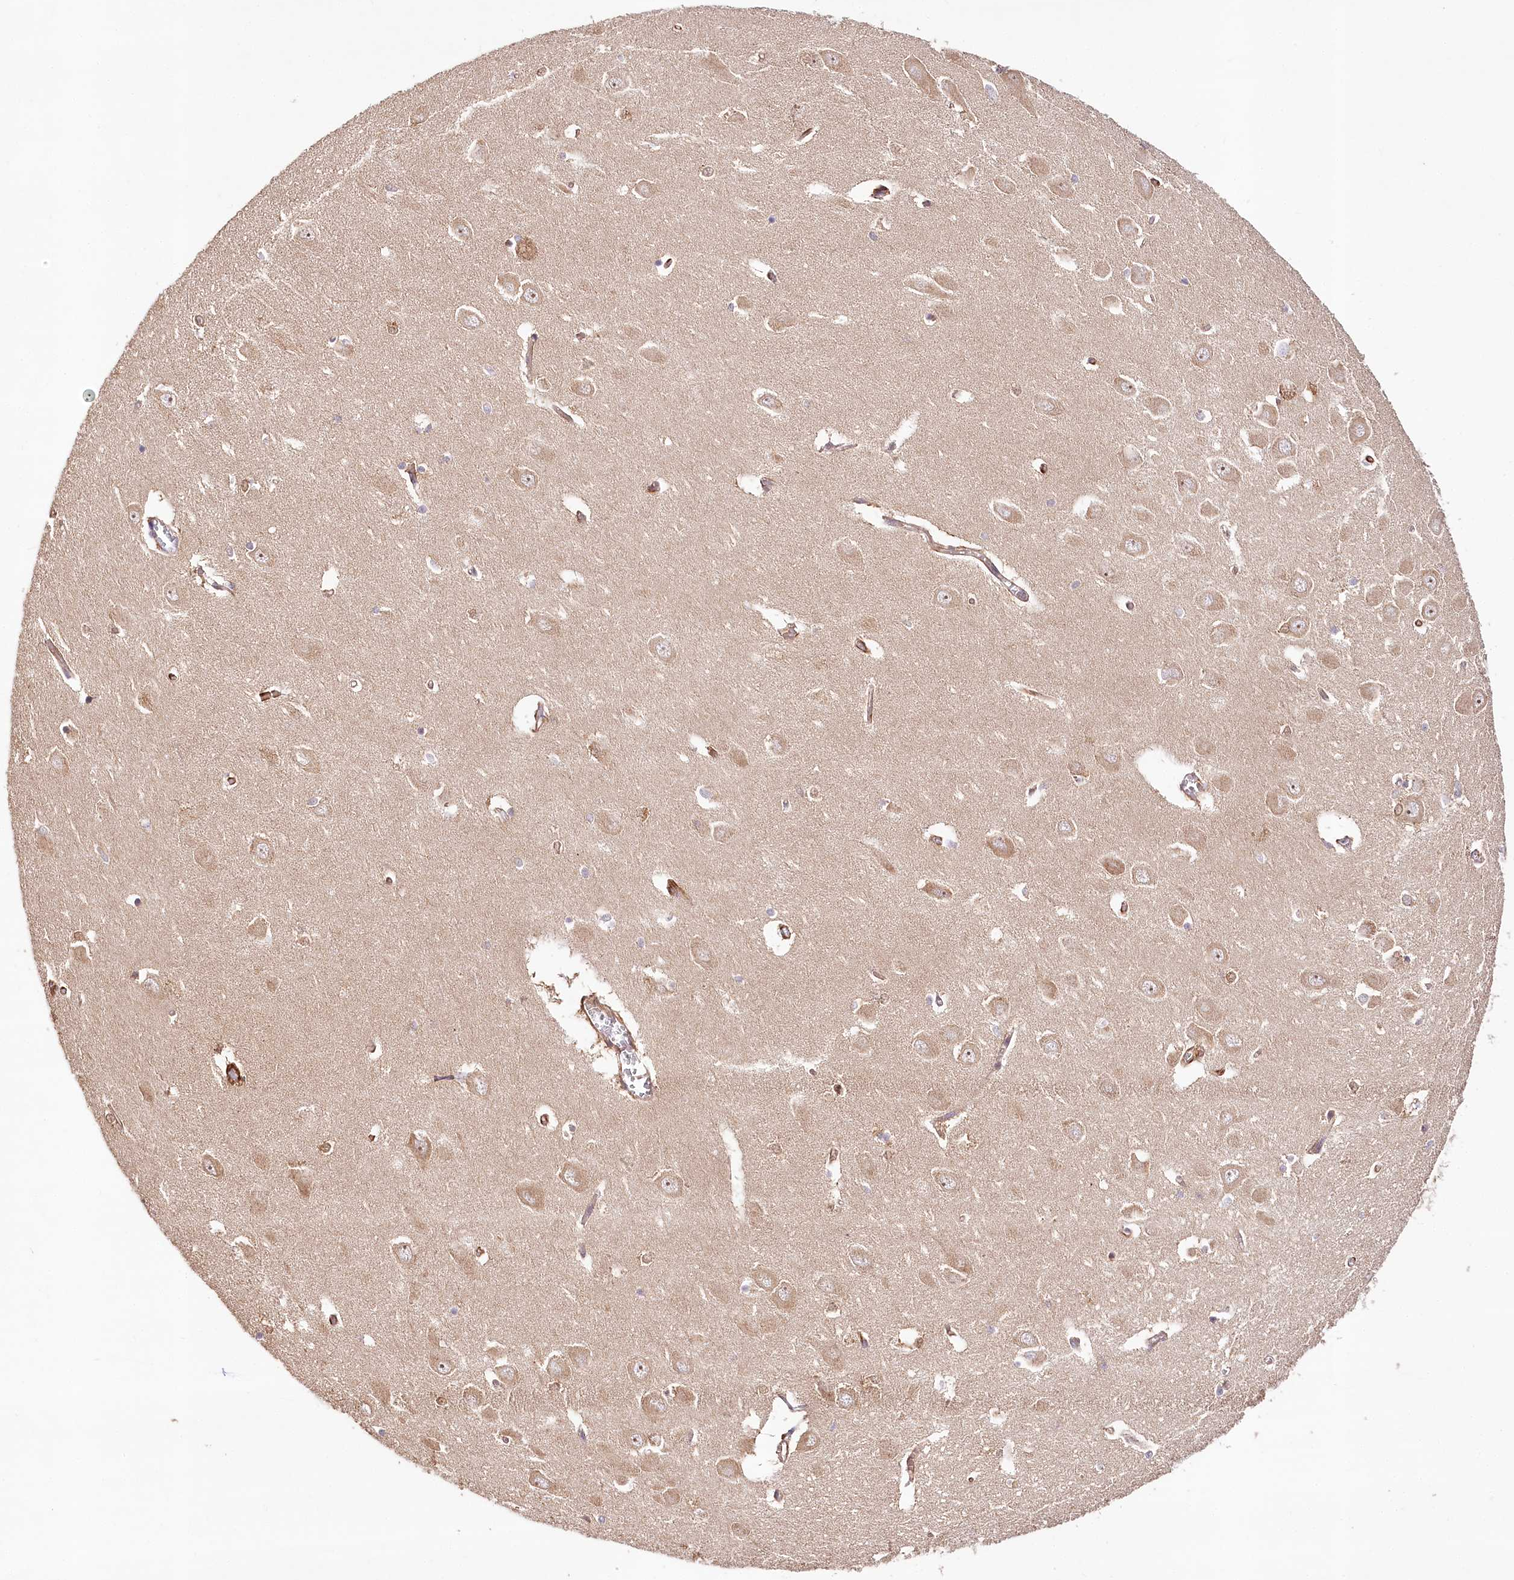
{"staining": {"intensity": "moderate", "quantity": "<25%", "location": "cytoplasmic/membranous"}, "tissue": "hippocampus", "cell_type": "Glial cells", "image_type": "normal", "snomed": [{"axis": "morphology", "description": "Normal tissue, NOS"}, {"axis": "topography", "description": "Hippocampus"}], "caption": "About <25% of glial cells in benign human hippocampus exhibit moderate cytoplasmic/membranous protein staining as visualized by brown immunohistochemical staining.", "gene": "DMXL1", "patient": {"sex": "male", "age": 70}}